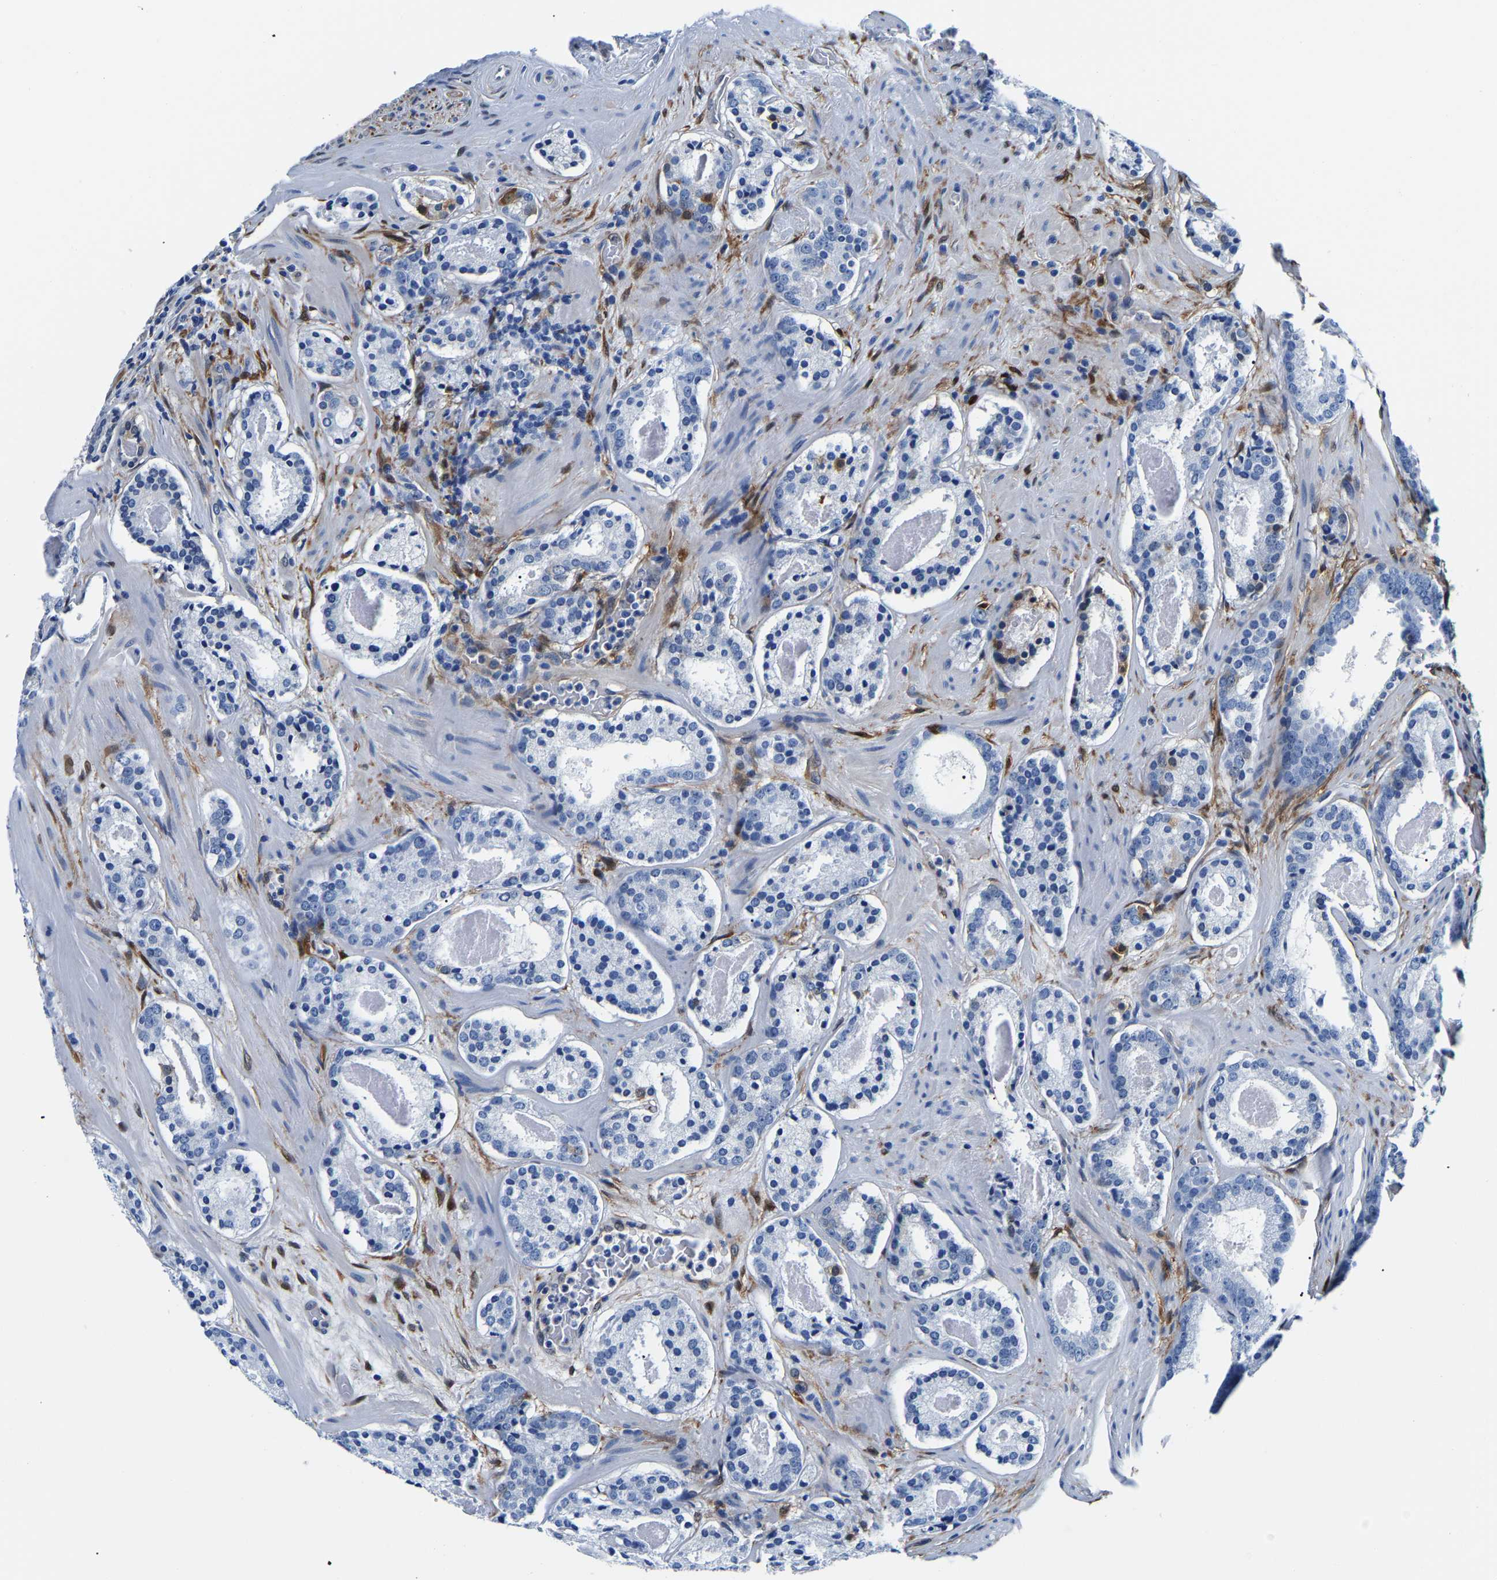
{"staining": {"intensity": "negative", "quantity": "none", "location": "none"}, "tissue": "prostate cancer", "cell_type": "Tumor cells", "image_type": "cancer", "snomed": [{"axis": "morphology", "description": "Adenocarcinoma, Low grade"}, {"axis": "topography", "description": "Prostate"}], "caption": "Immunohistochemical staining of prostate cancer exhibits no significant staining in tumor cells.", "gene": "S100A13", "patient": {"sex": "male", "age": 69}}